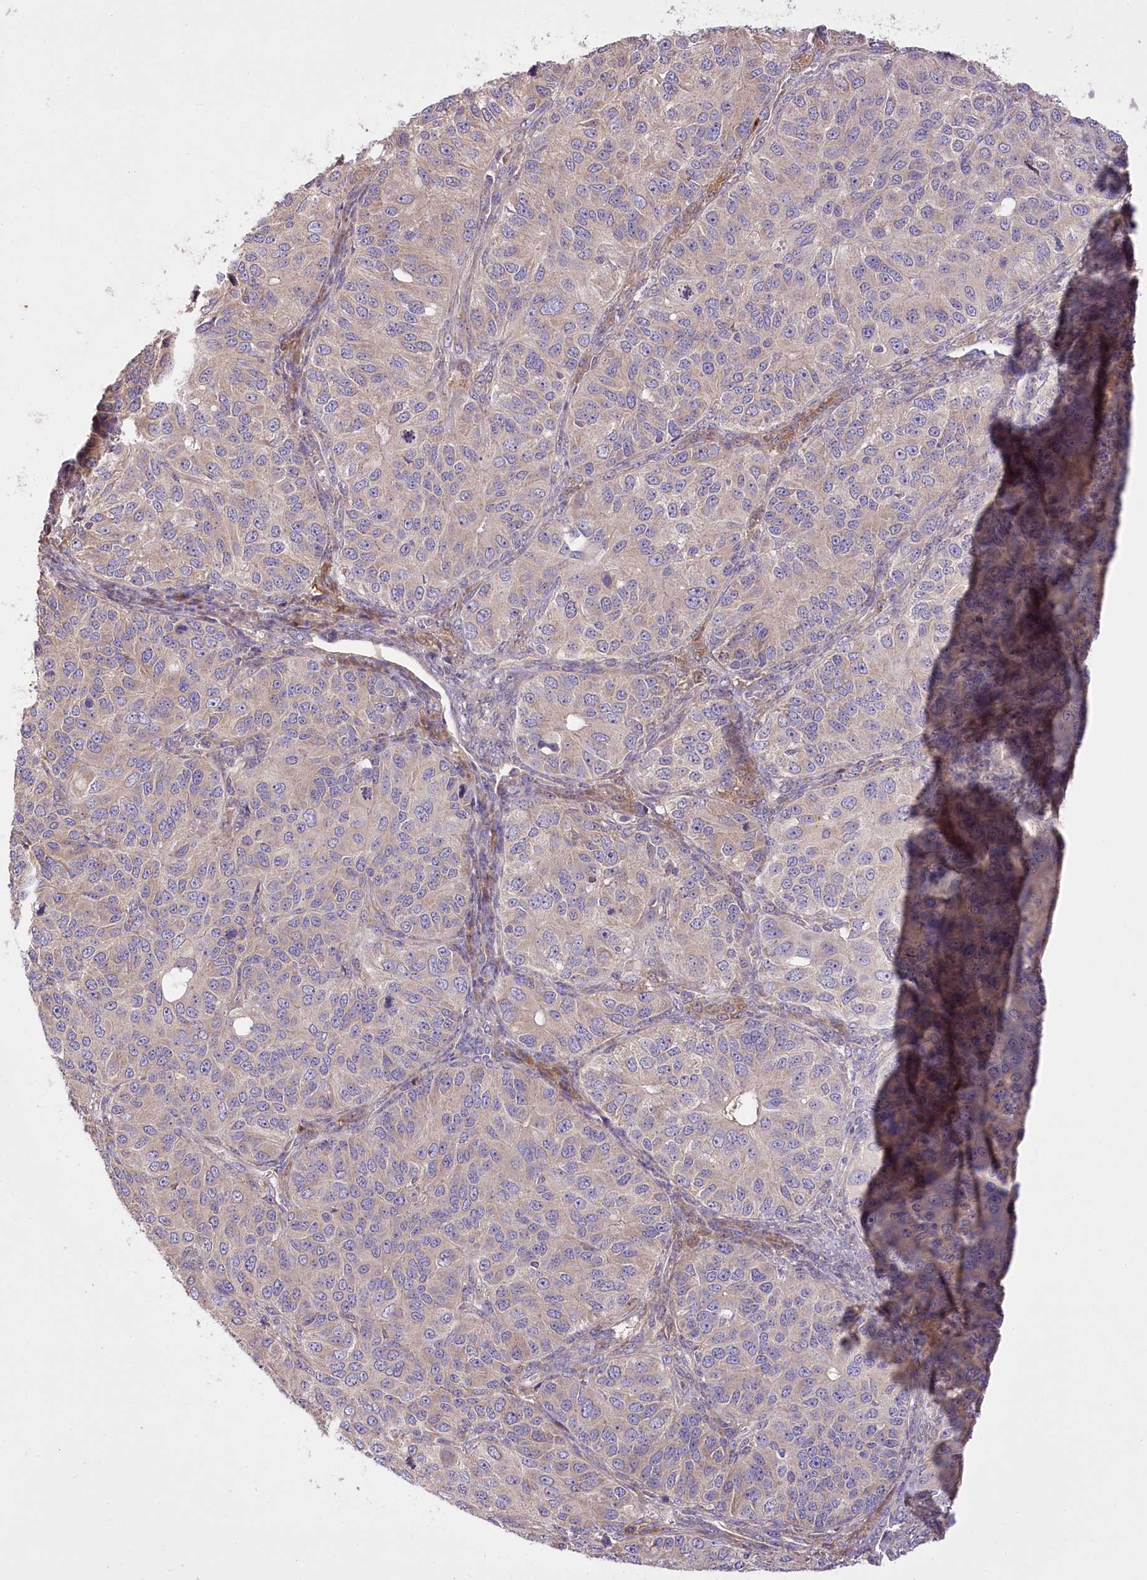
{"staining": {"intensity": "negative", "quantity": "none", "location": "none"}, "tissue": "ovarian cancer", "cell_type": "Tumor cells", "image_type": "cancer", "snomed": [{"axis": "morphology", "description": "Carcinoma, endometroid"}, {"axis": "topography", "description": "Ovary"}], "caption": "Immunohistochemistry (IHC) photomicrograph of human endometroid carcinoma (ovarian) stained for a protein (brown), which shows no positivity in tumor cells.", "gene": "PBLD", "patient": {"sex": "female", "age": 51}}